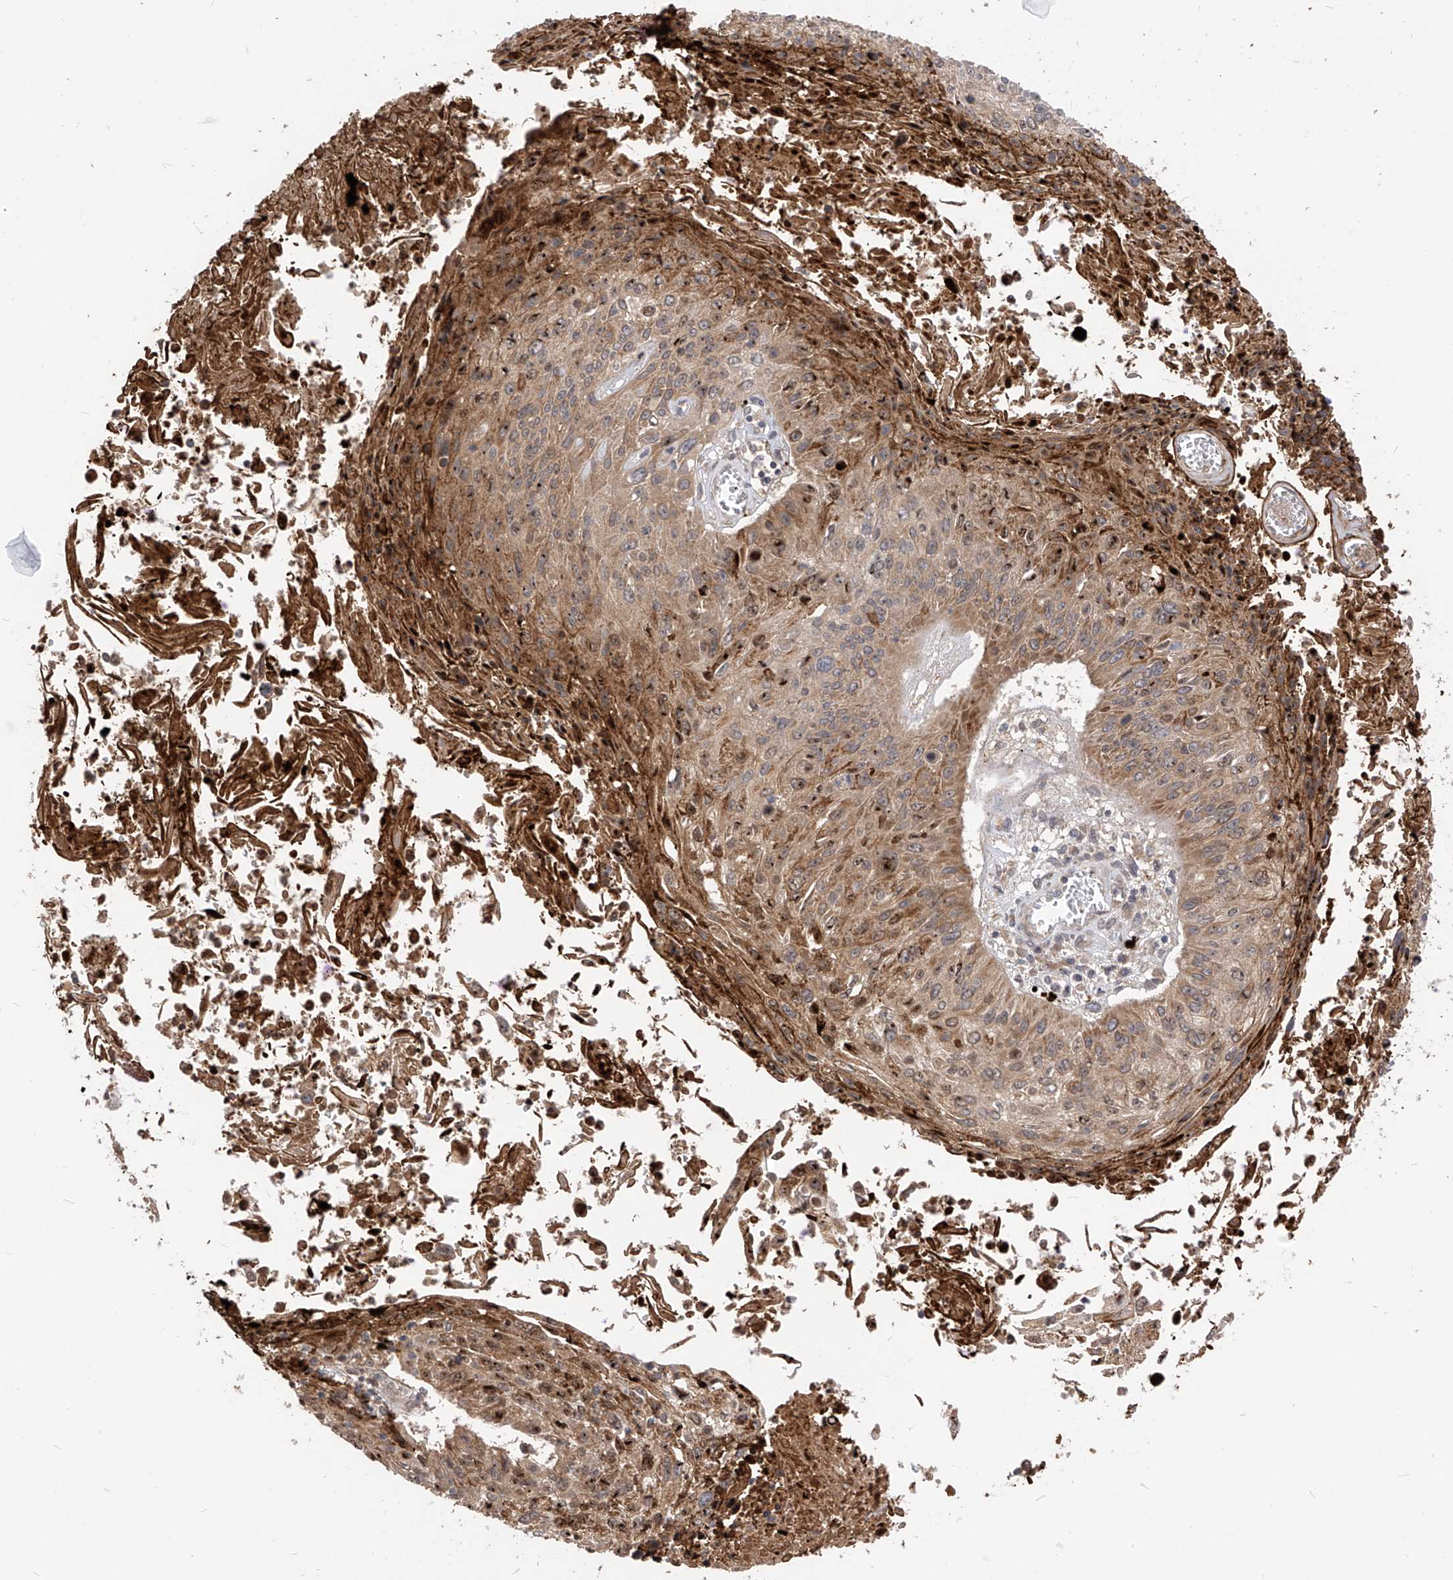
{"staining": {"intensity": "moderate", "quantity": "25%-75%", "location": "cytoplasmic/membranous"}, "tissue": "cervical cancer", "cell_type": "Tumor cells", "image_type": "cancer", "snomed": [{"axis": "morphology", "description": "Squamous cell carcinoma, NOS"}, {"axis": "topography", "description": "Cervix"}], "caption": "IHC photomicrograph of neoplastic tissue: cervical squamous cell carcinoma stained using immunohistochemistry (IHC) displays medium levels of moderate protein expression localized specifically in the cytoplasmic/membranous of tumor cells, appearing as a cytoplasmic/membranous brown color.", "gene": "CNKSR1", "patient": {"sex": "female", "age": 51}}